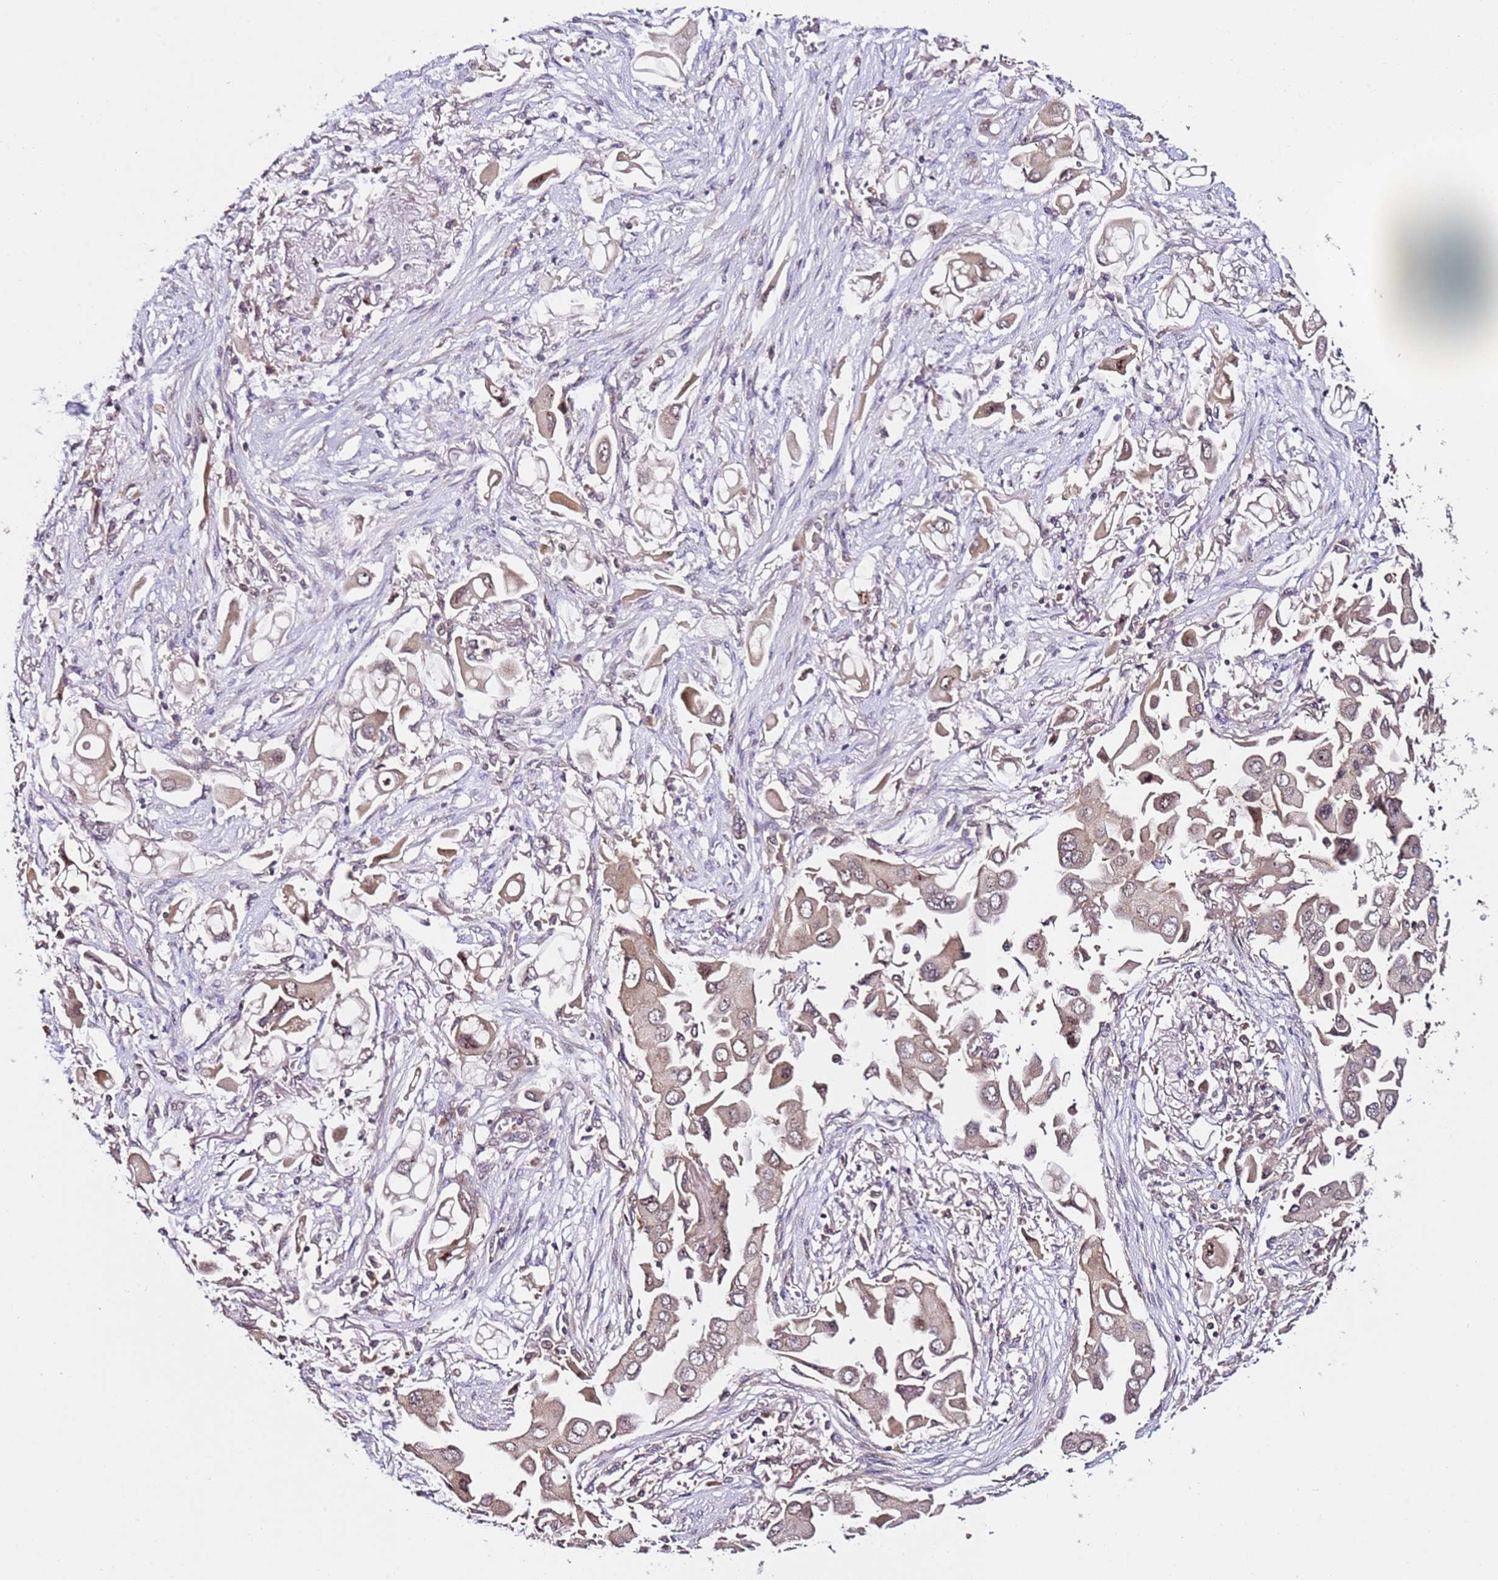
{"staining": {"intensity": "weak", "quantity": ">75%", "location": "cytoplasmic/membranous"}, "tissue": "lung cancer", "cell_type": "Tumor cells", "image_type": "cancer", "snomed": [{"axis": "morphology", "description": "Adenocarcinoma, NOS"}, {"axis": "topography", "description": "Lung"}], "caption": "The histopathology image displays a brown stain indicating the presence of a protein in the cytoplasmic/membranous of tumor cells in lung cancer.", "gene": "DDX27", "patient": {"sex": "female", "age": 76}}